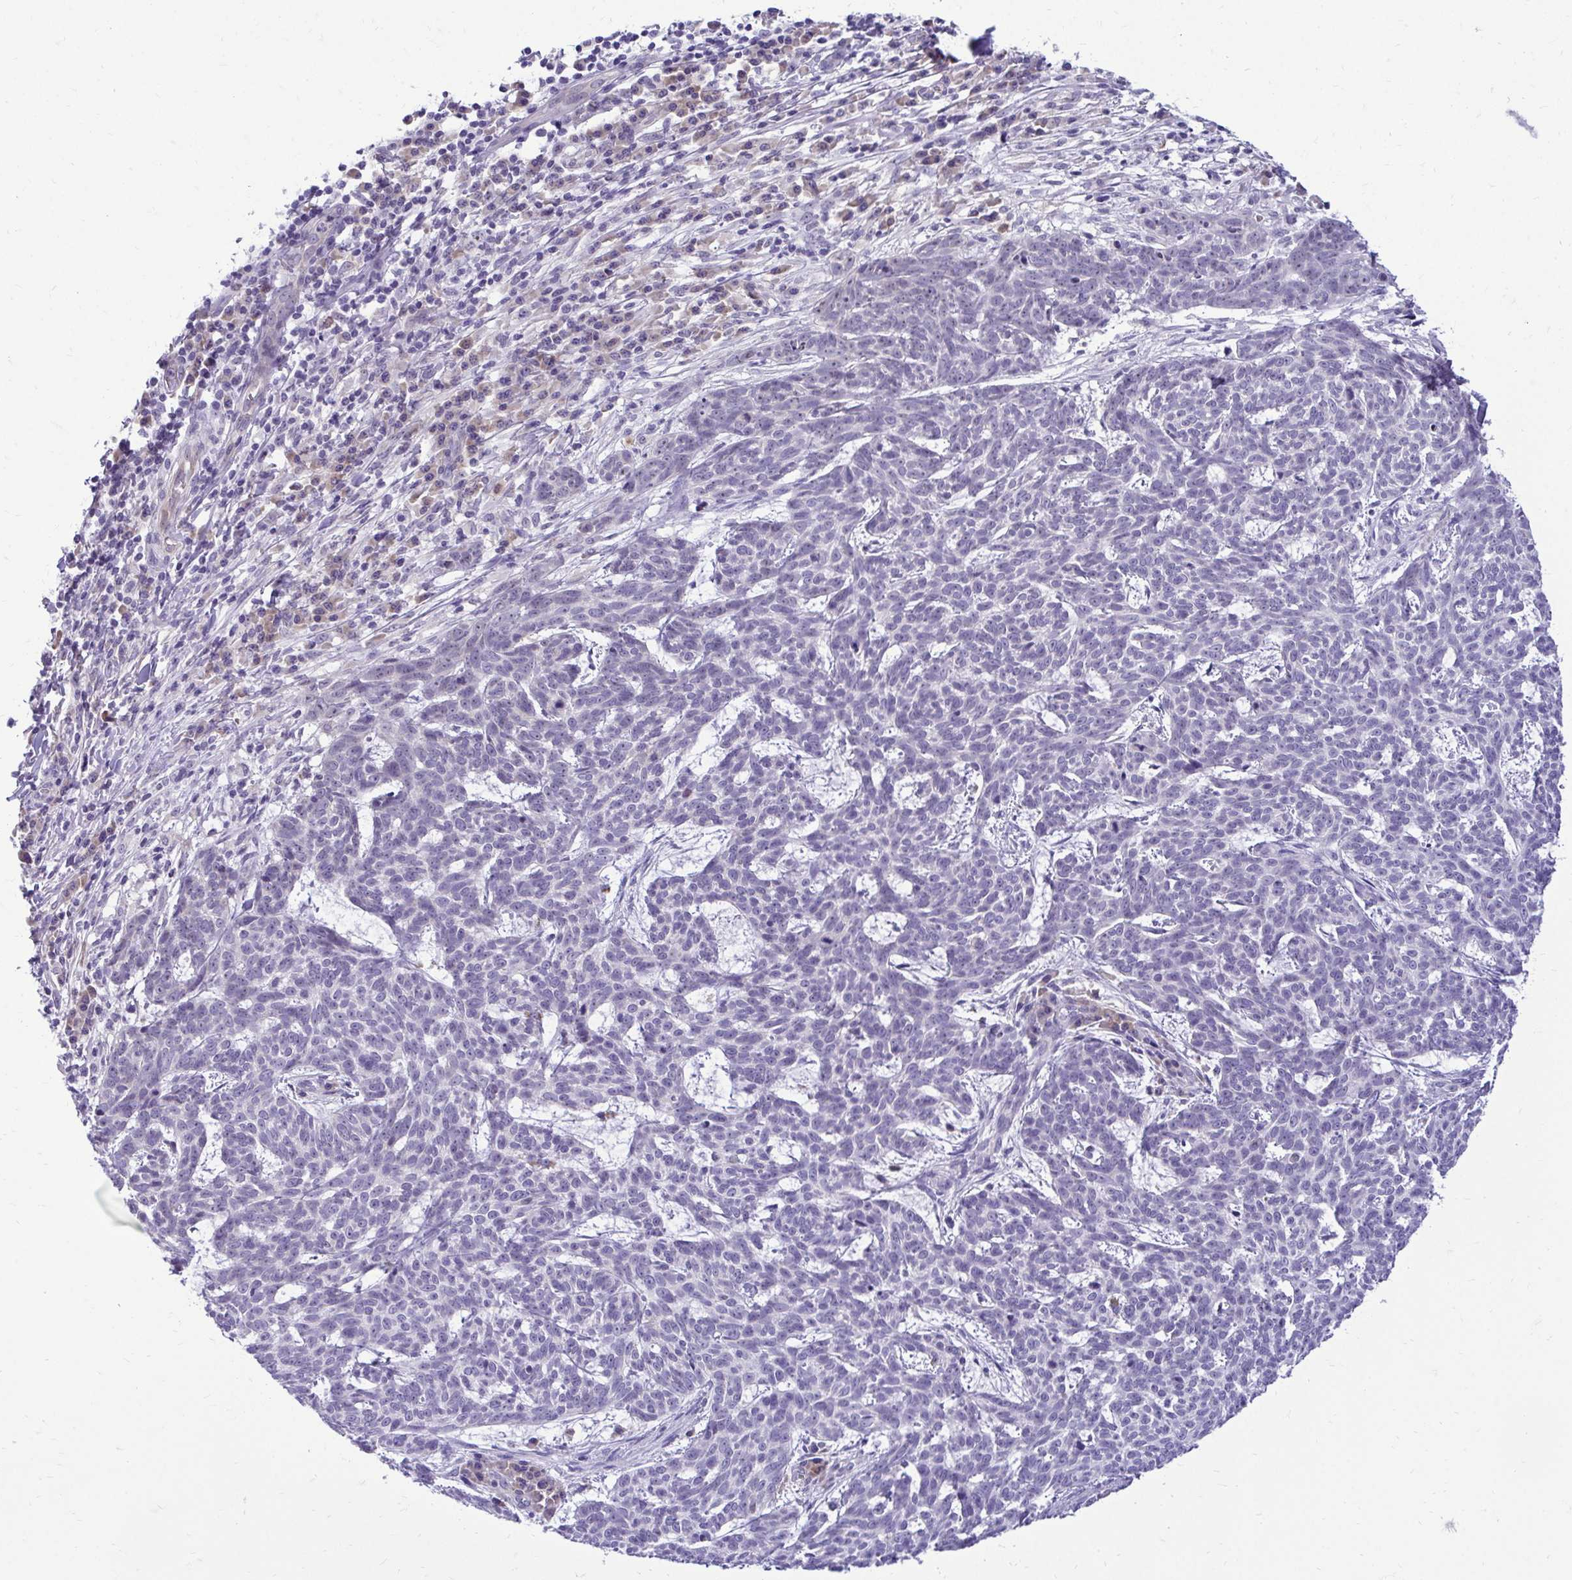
{"staining": {"intensity": "negative", "quantity": "none", "location": "none"}, "tissue": "skin cancer", "cell_type": "Tumor cells", "image_type": "cancer", "snomed": [{"axis": "morphology", "description": "Basal cell carcinoma"}, {"axis": "topography", "description": "Skin"}], "caption": "This is an immunohistochemistry image of basal cell carcinoma (skin). There is no positivity in tumor cells.", "gene": "NIFK", "patient": {"sex": "female", "age": 93}}